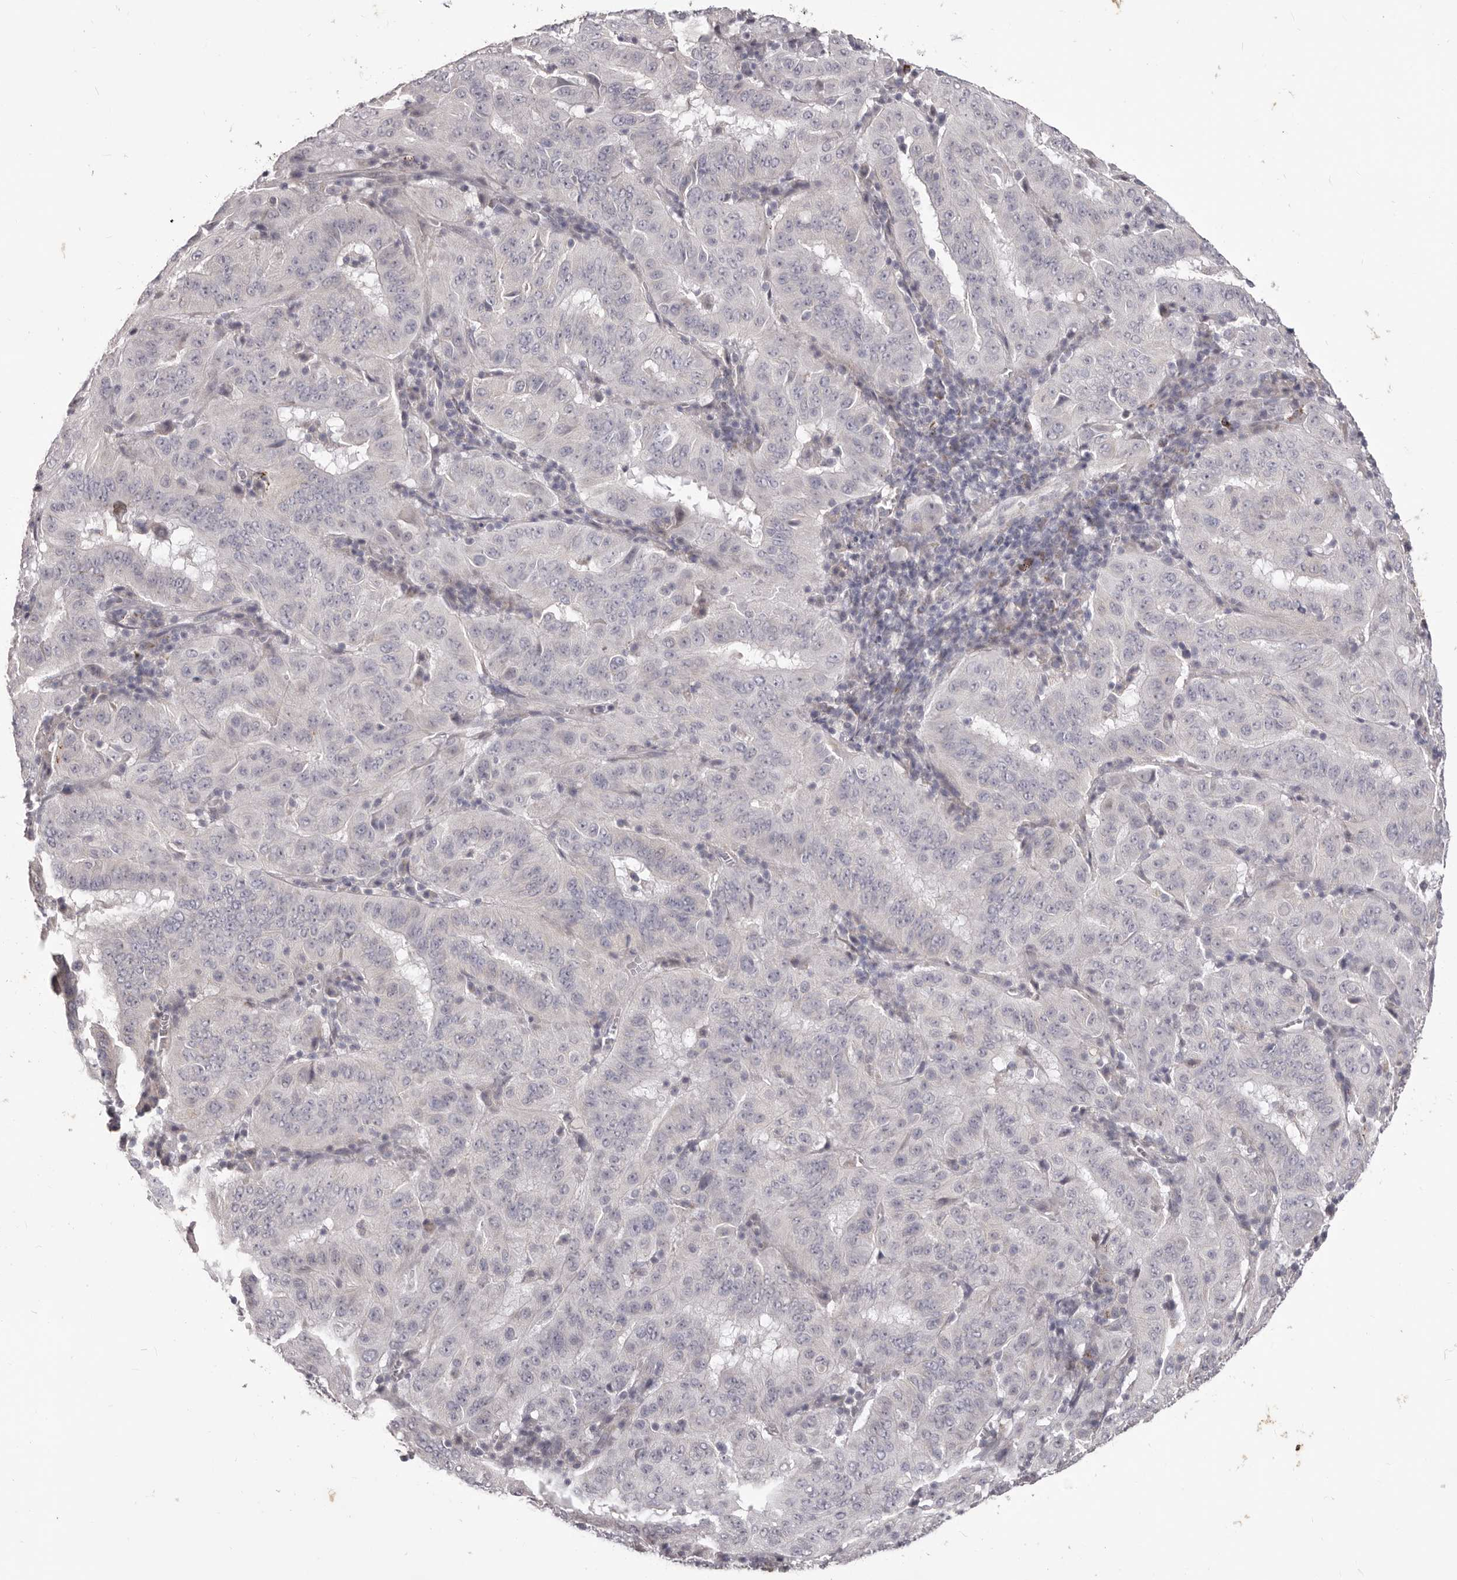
{"staining": {"intensity": "negative", "quantity": "none", "location": "none"}, "tissue": "pancreatic cancer", "cell_type": "Tumor cells", "image_type": "cancer", "snomed": [{"axis": "morphology", "description": "Adenocarcinoma, NOS"}, {"axis": "topography", "description": "Pancreas"}], "caption": "The IHC micrograph has no significant staining in tumor cells of pancreatic adenocarcinoma tissue.", "gene": "PRMT2", "patient": {"sex": "male", "age": 63}}